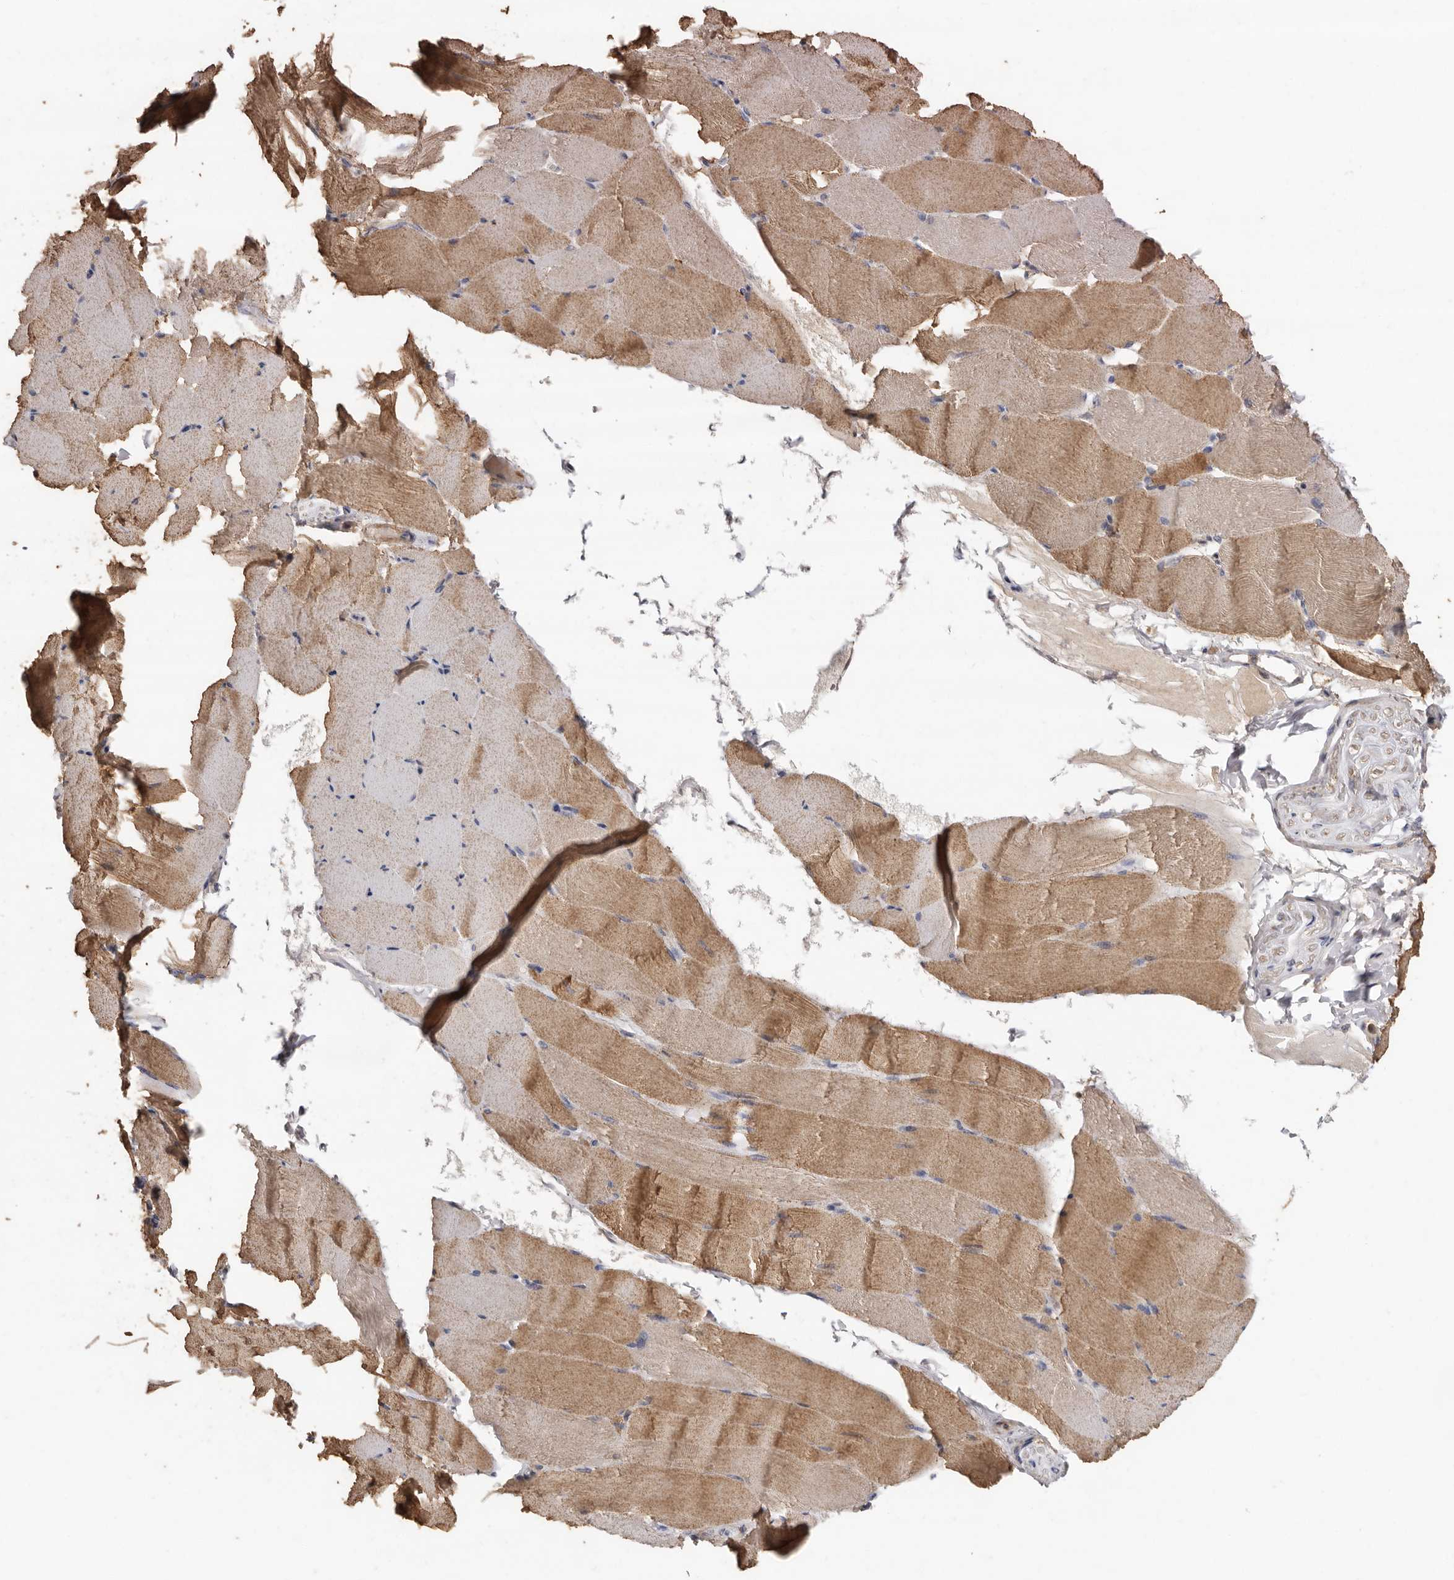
{"staining": {"intensity": "moderate", "quantity": ">75%", "location": "cytoplasmic/membranous"}, "tissue": "skeletal muscle", "cell_type": "Myocytes", "image_type": "normal", "snomed": [{"axis": "morphology", "description": "Normal tissue, NOS"}, {"axis": "topography", "description": "Skeletal muscle"}], "caption": "Skeletal muscle stained for a protein (brown) displays moderate cytoplasmic/membranous positive expression in about >75% of myocytes.", "gene": "RWDD1", "patient": {"sex": "male", "age": 62}}